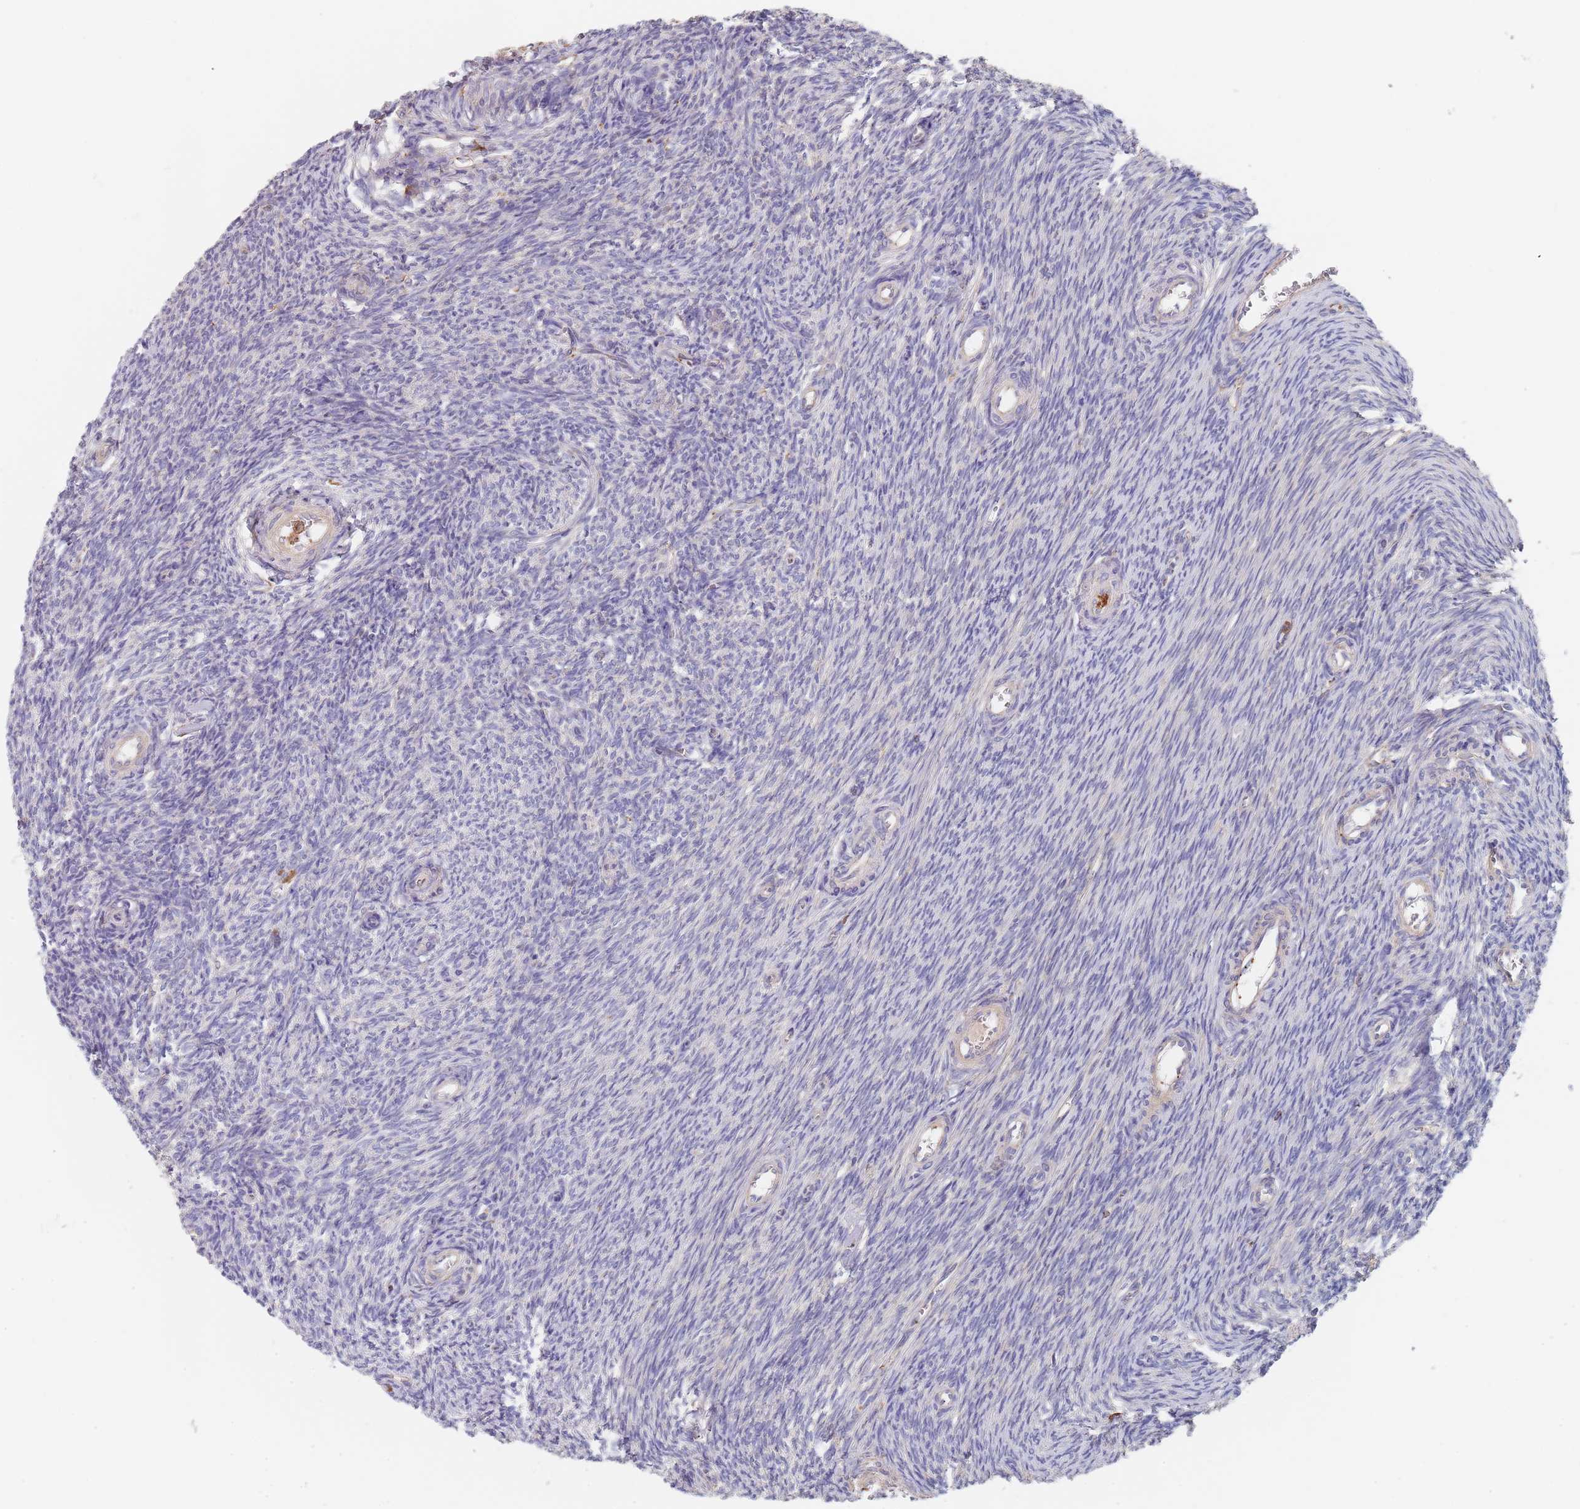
{"staining": {"intensity": "negative", "quantity": "none", "location": "none"}, "tissue": "ovary", "cell_type": "Ovarian stroma cells", "image_type": "normal", "snomed": [{"axis": "morphology", "description": "Normal tissue, NOS"}, {"axis": "topography", "description": "Ovary"}], "caption": "DAB (3,3'-diaminobenzidine) immunohistochemical staining of benign ovary reveals no significant expression in ovarian stroma cells. (DAB immunohistochemistry (IHC) with hematoxylin counter stain).", "gene": "DCUN1D3", "patient": {"sex": "female", "age": 44}}